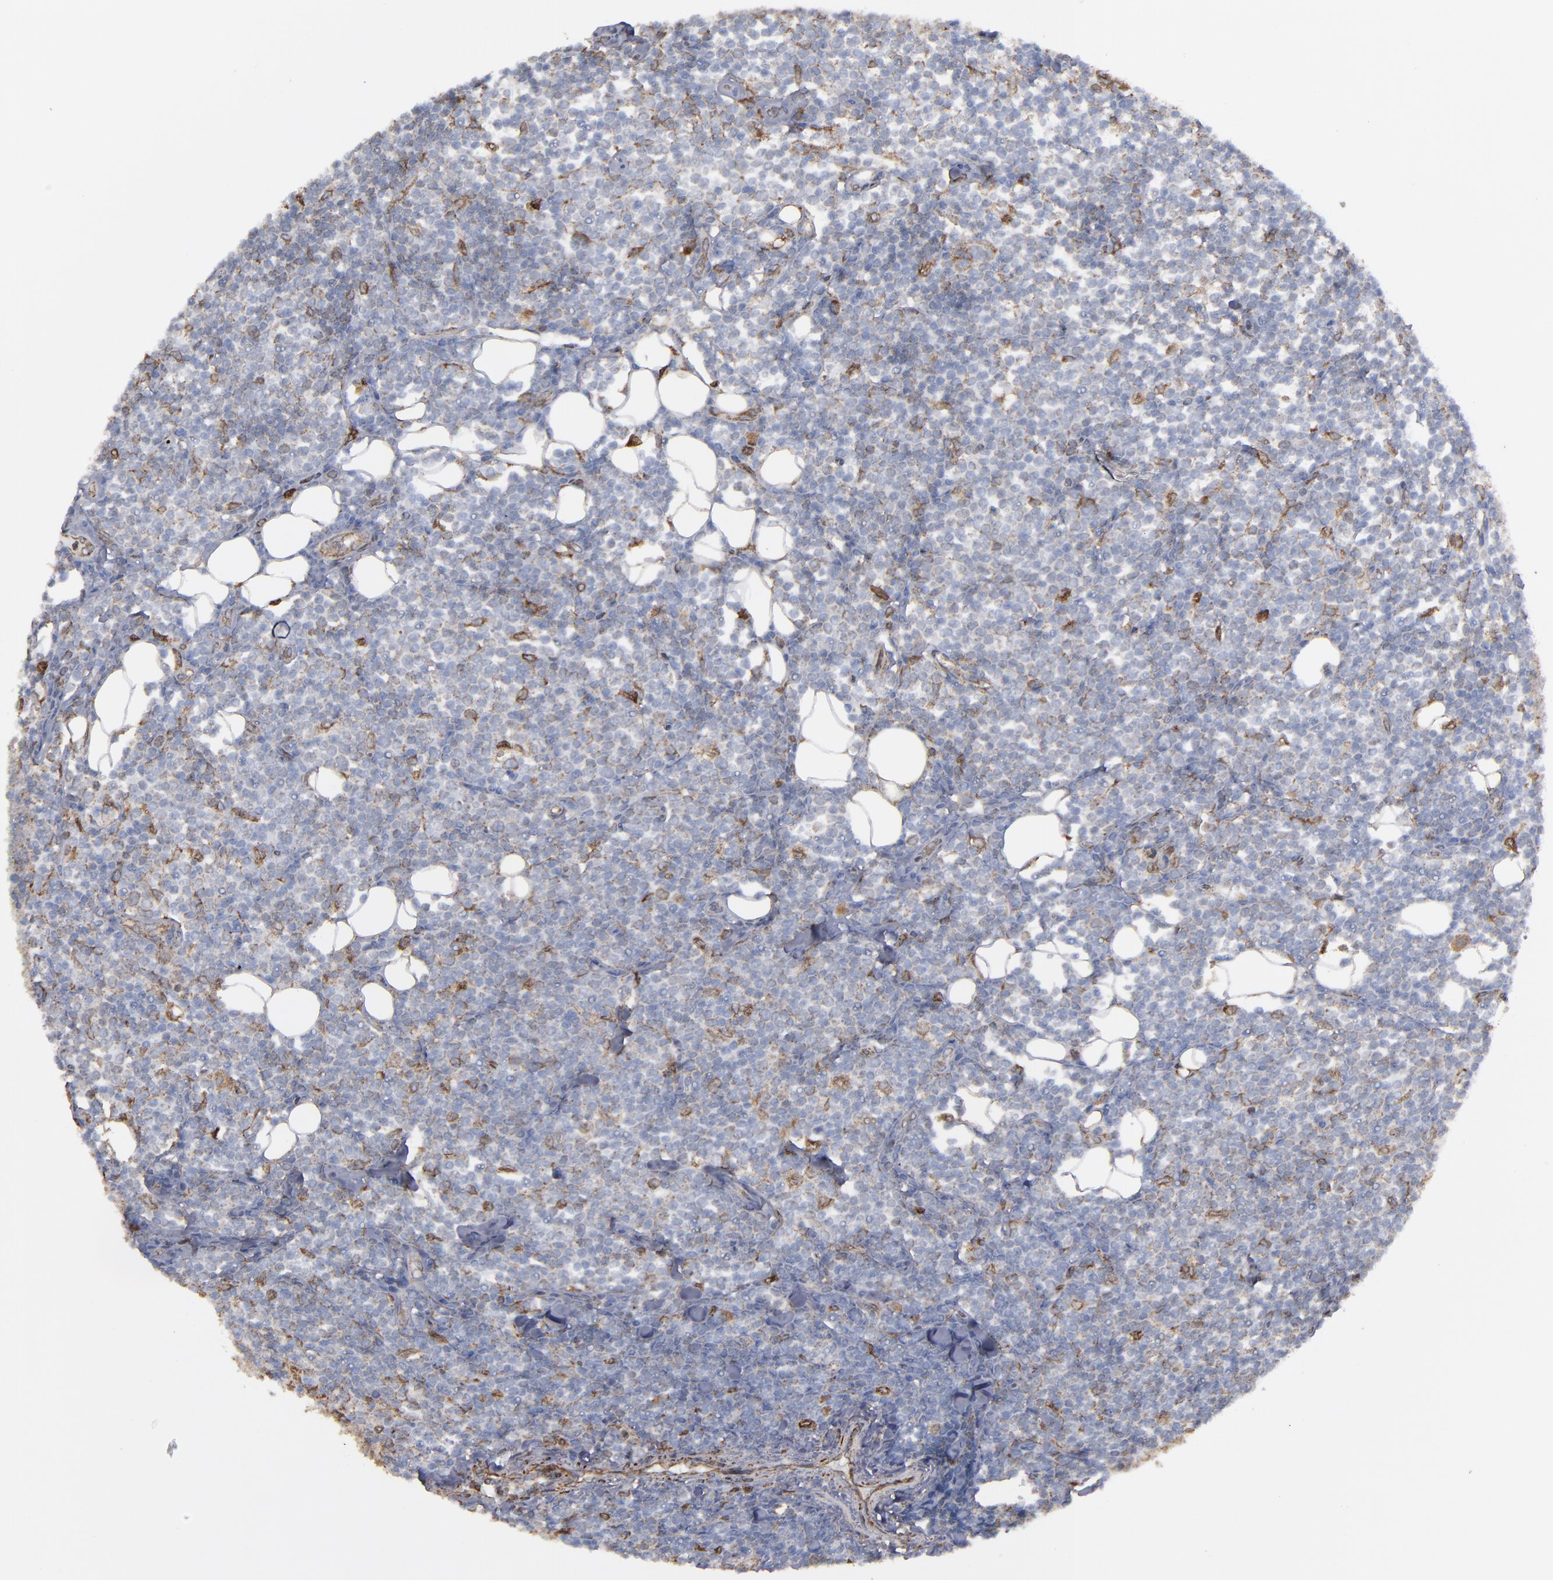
{"staining": {"intensity": "weak", "quantity": "<25%", "location": "cytoplasmic/membranous"}, "tissue": "lymphoma", "cell_type": "Tumor cells", "image_type": "cancer", "snomed": [{"axis": "morphology", "description": "Malignant lymphoma, non-Hodgkin's type, Low grade"}, {"axis": "topography", "description": "Soft tissue"}], "caption": "Immunohistochemistry photomicrograph of neoplastic tissue: human lymphoma stained with DAB (3,3'-diaminobenzidine) demonstrates no significant protein positivity in tumor cells. (Immunohistochemistry (ihc), brightfield microscopy, high magnification).", "gene": "ERLIN2", "patient": {"sex": "male", "age": 92}}